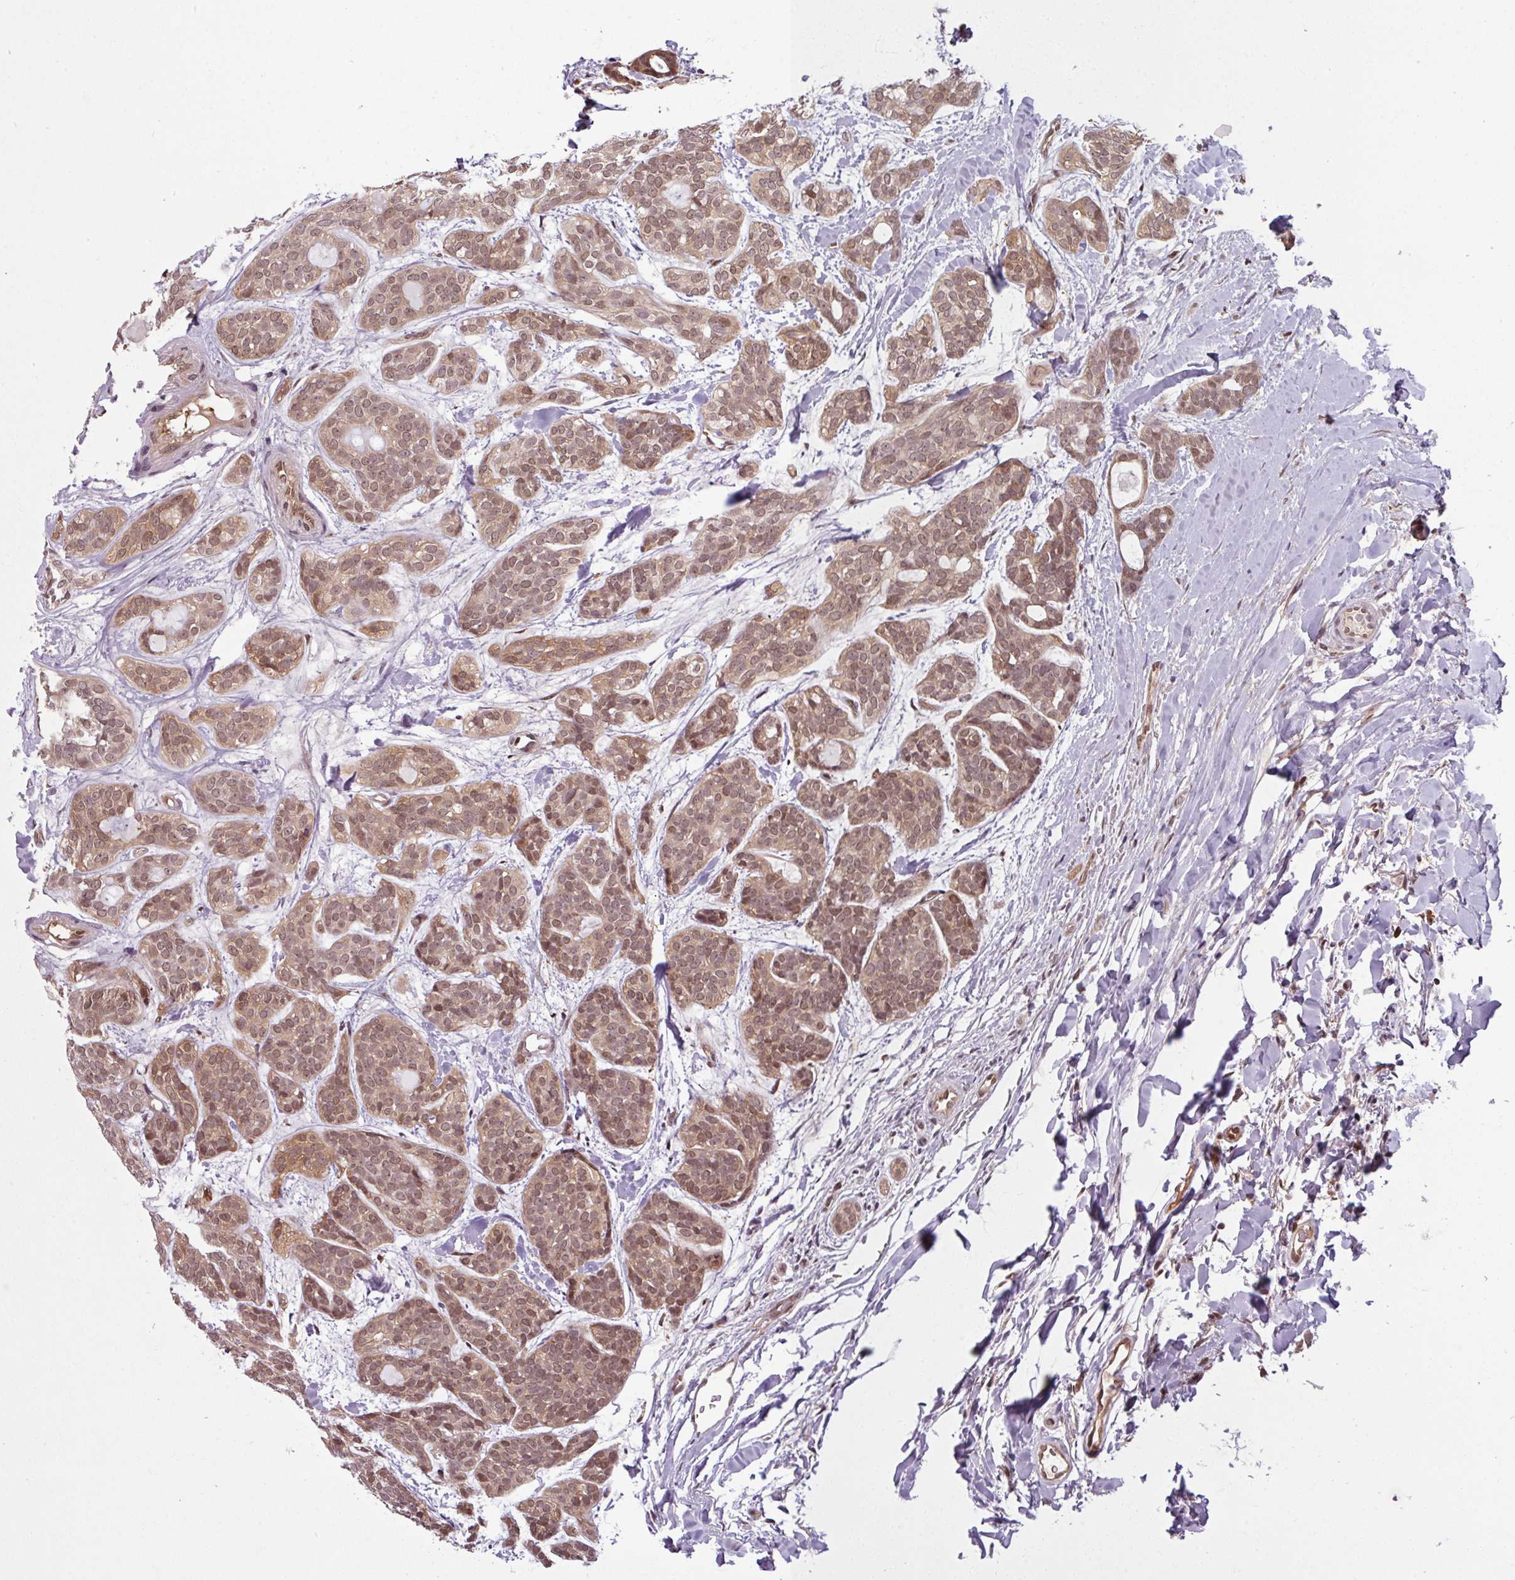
{"staining": {"intensity": "moderate", "quantity": ">75%", "location": "cytoplasmic/membranous,nuclear"}, "tissue": "head and neck cancer", "cell_type": "Tumor cells", "image_type": "cancer", "snomed": [{"axis": "morphology", "description": "Adenocarcinoma, NOS"}, {"axis": "topography", "description": "Head-Neck"}], "caption": "This is an image of immunohistochemistry (IHC) staining of head and neck adenocarcinoma, which shows moderate expression in the cytoplasmic/membranous and nuclear of tumor cells.", "gene": "KCTD11", "patient": {"sex": "male", "age": 66}}